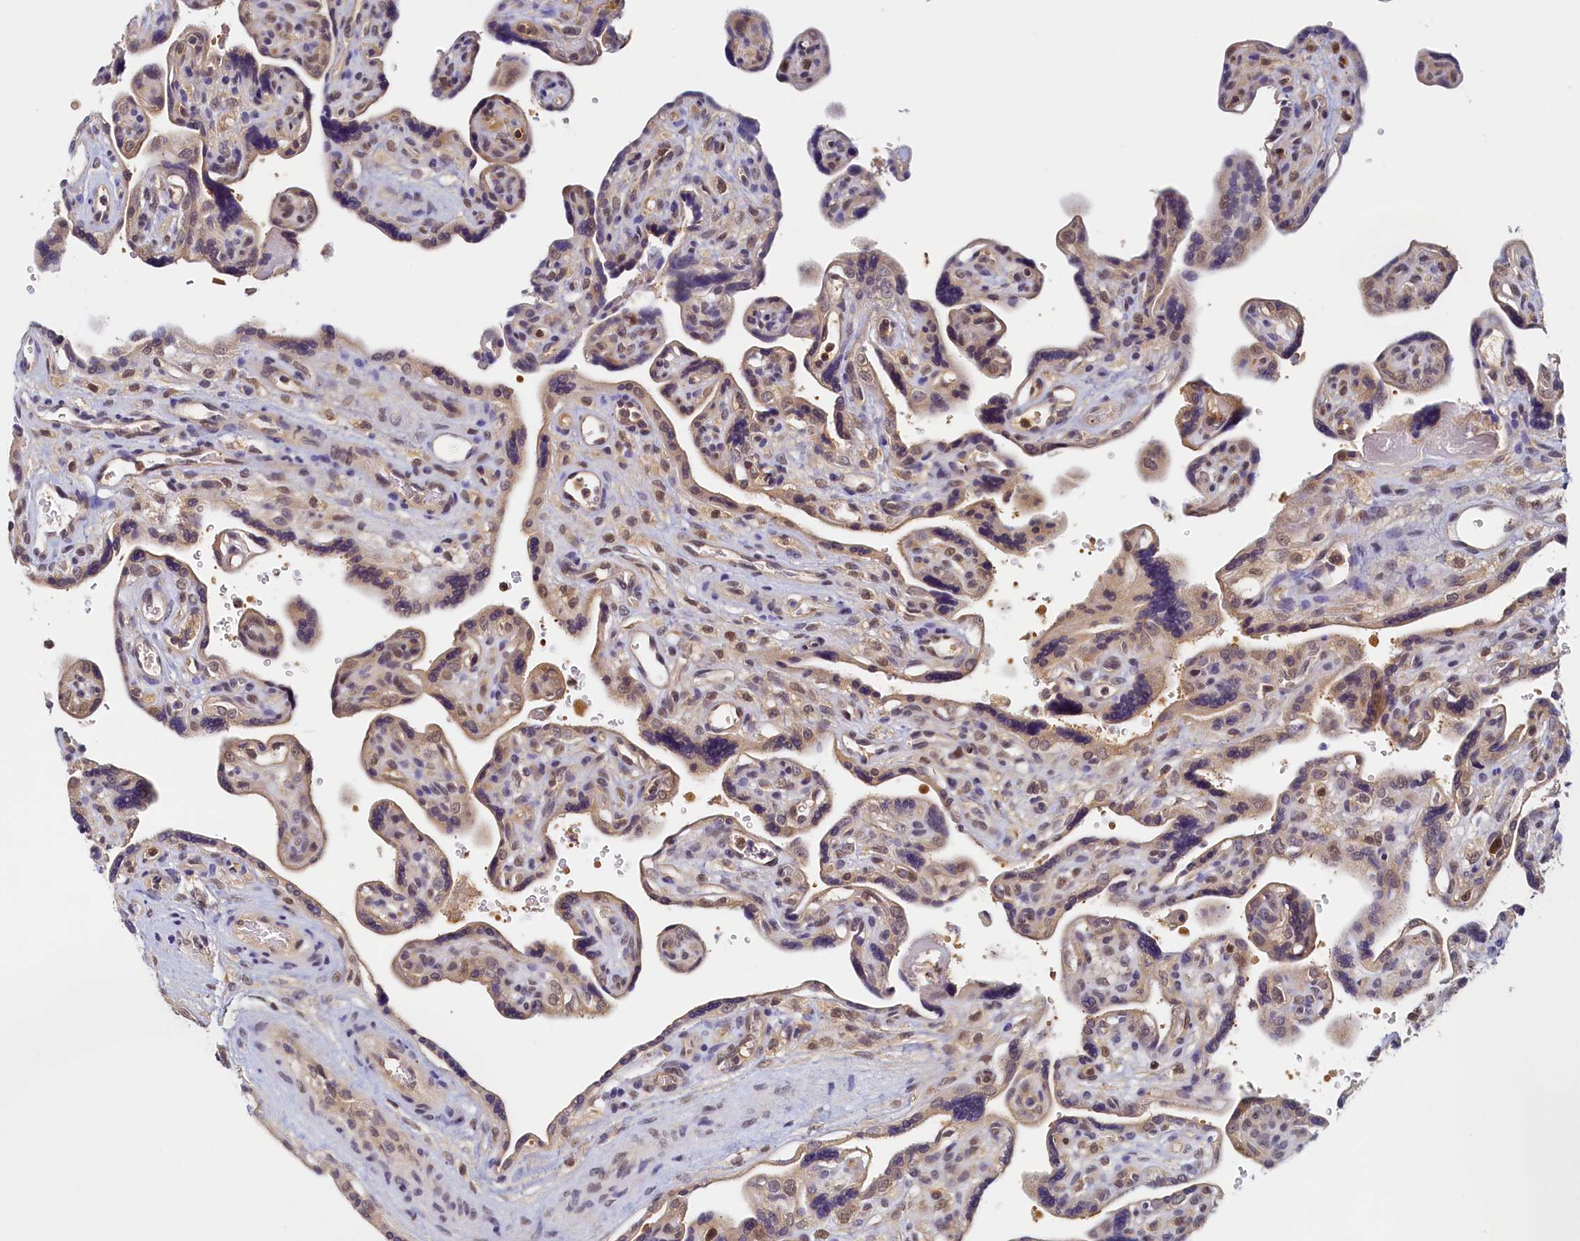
{"staining": {"intensity": "weak", "quantity": ">75%", "location": "cytoplasmic/membranous,nuclear"}, "tissue": "placenta", "cell_type": "Trophoblastic cells", "image_type": "normal", "snomed": [{"axis": "morphology", "description": "Normal tissue, NOS"}, {"axis": "topography", "description": "Placenta"}], "caption": "Immunohistochemistry of normal human placenta demonstrates low levels of weak cytoplasmic/membranous,nuclear positivity in about >75% of trophoblastic cells.", "gene": "PAAF1", "patient": {"sex": "female", "age": 39}}